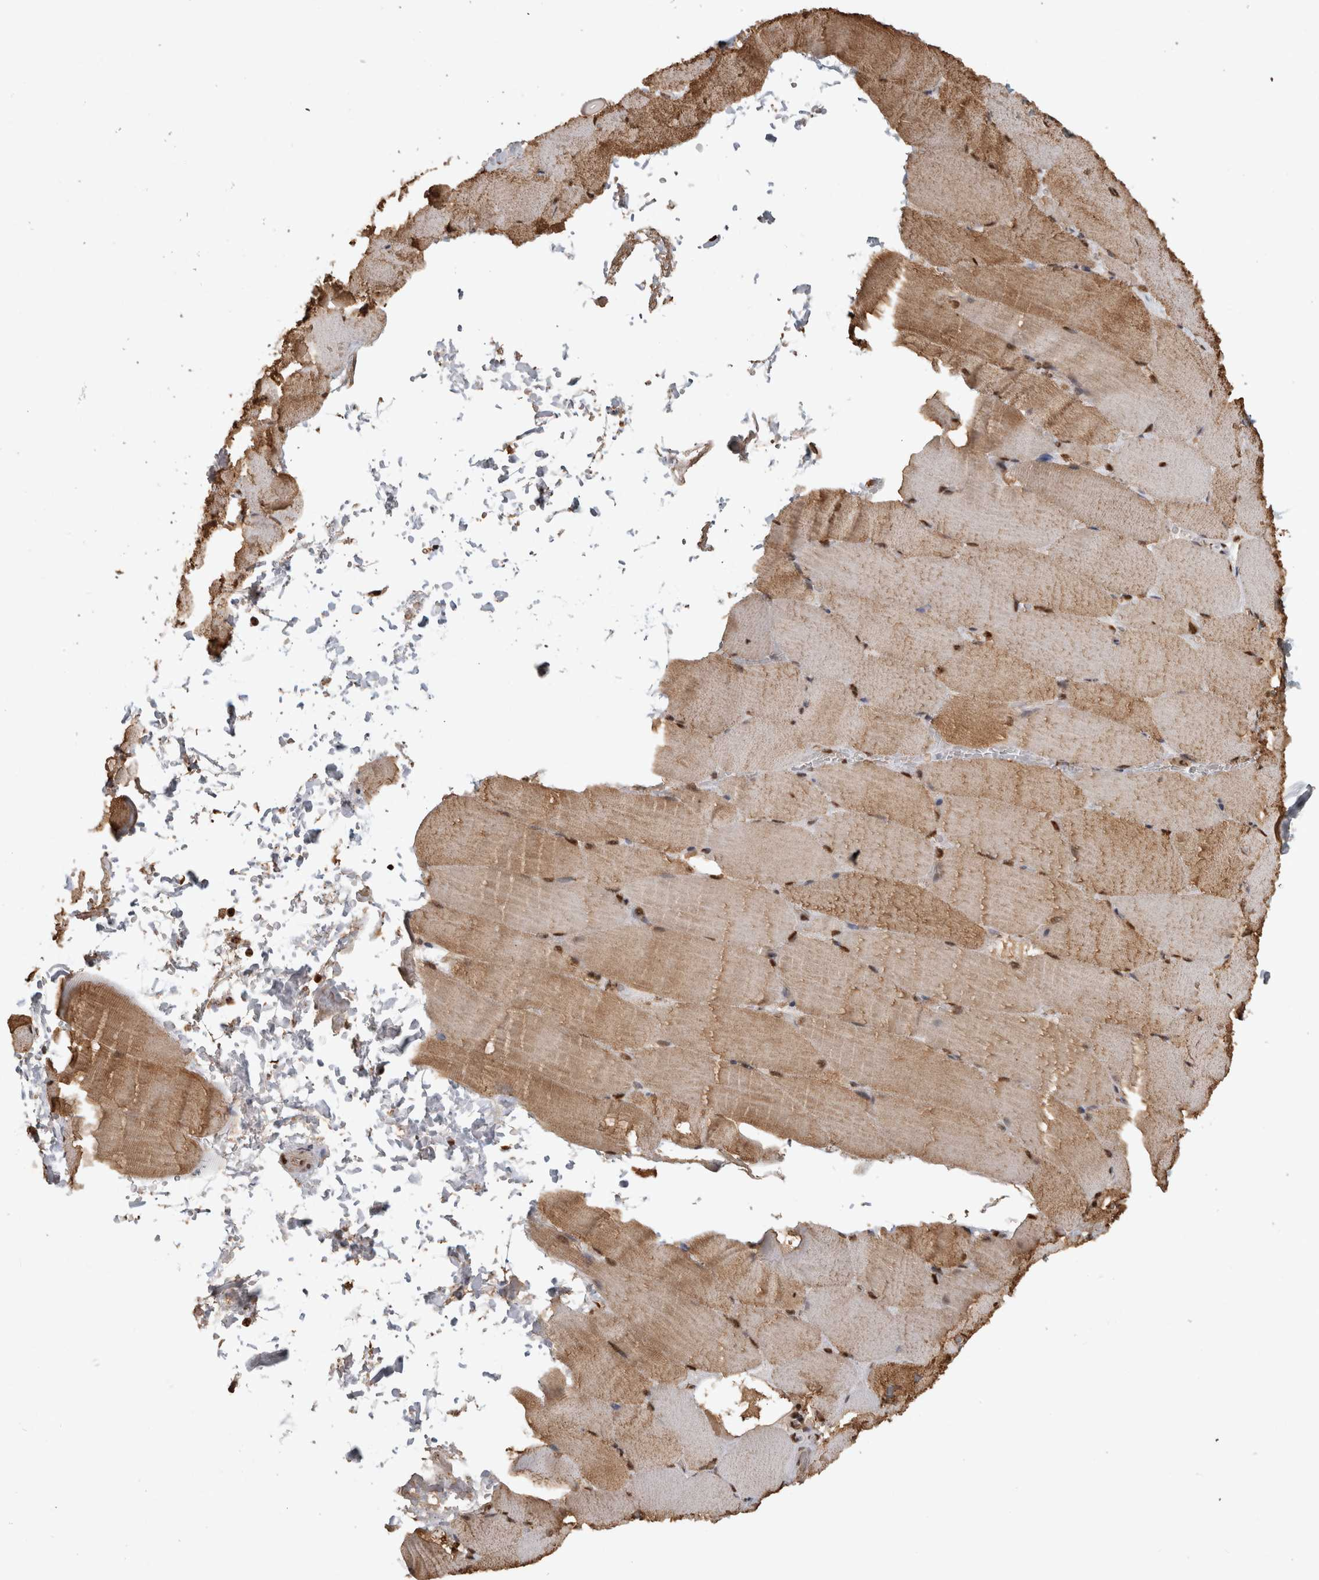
{"staining": {"intensity": "moderate", "quantity": ">75%", "location": "cytoplasmic/membranous,nuclear"}, "tissue": "skeletal muscle", "cell_type": "Myocytes", "image_type": "normal", "snomed": [{"axis": "morphology", "description": "Normal tissue, NOS"}, {"axis": "topography", "description": "Skeletal muscle"}, {"axis": "topography", "description": "Parathyroid gland"}], "caption": "Protein staining of benign skeletal muscle displays moderate cytoplasmic/membranous,nuclear staining in approximately >75% of myocytes.", "gene": "RAD50", "patient": {"sex": "female", "age": 37}}